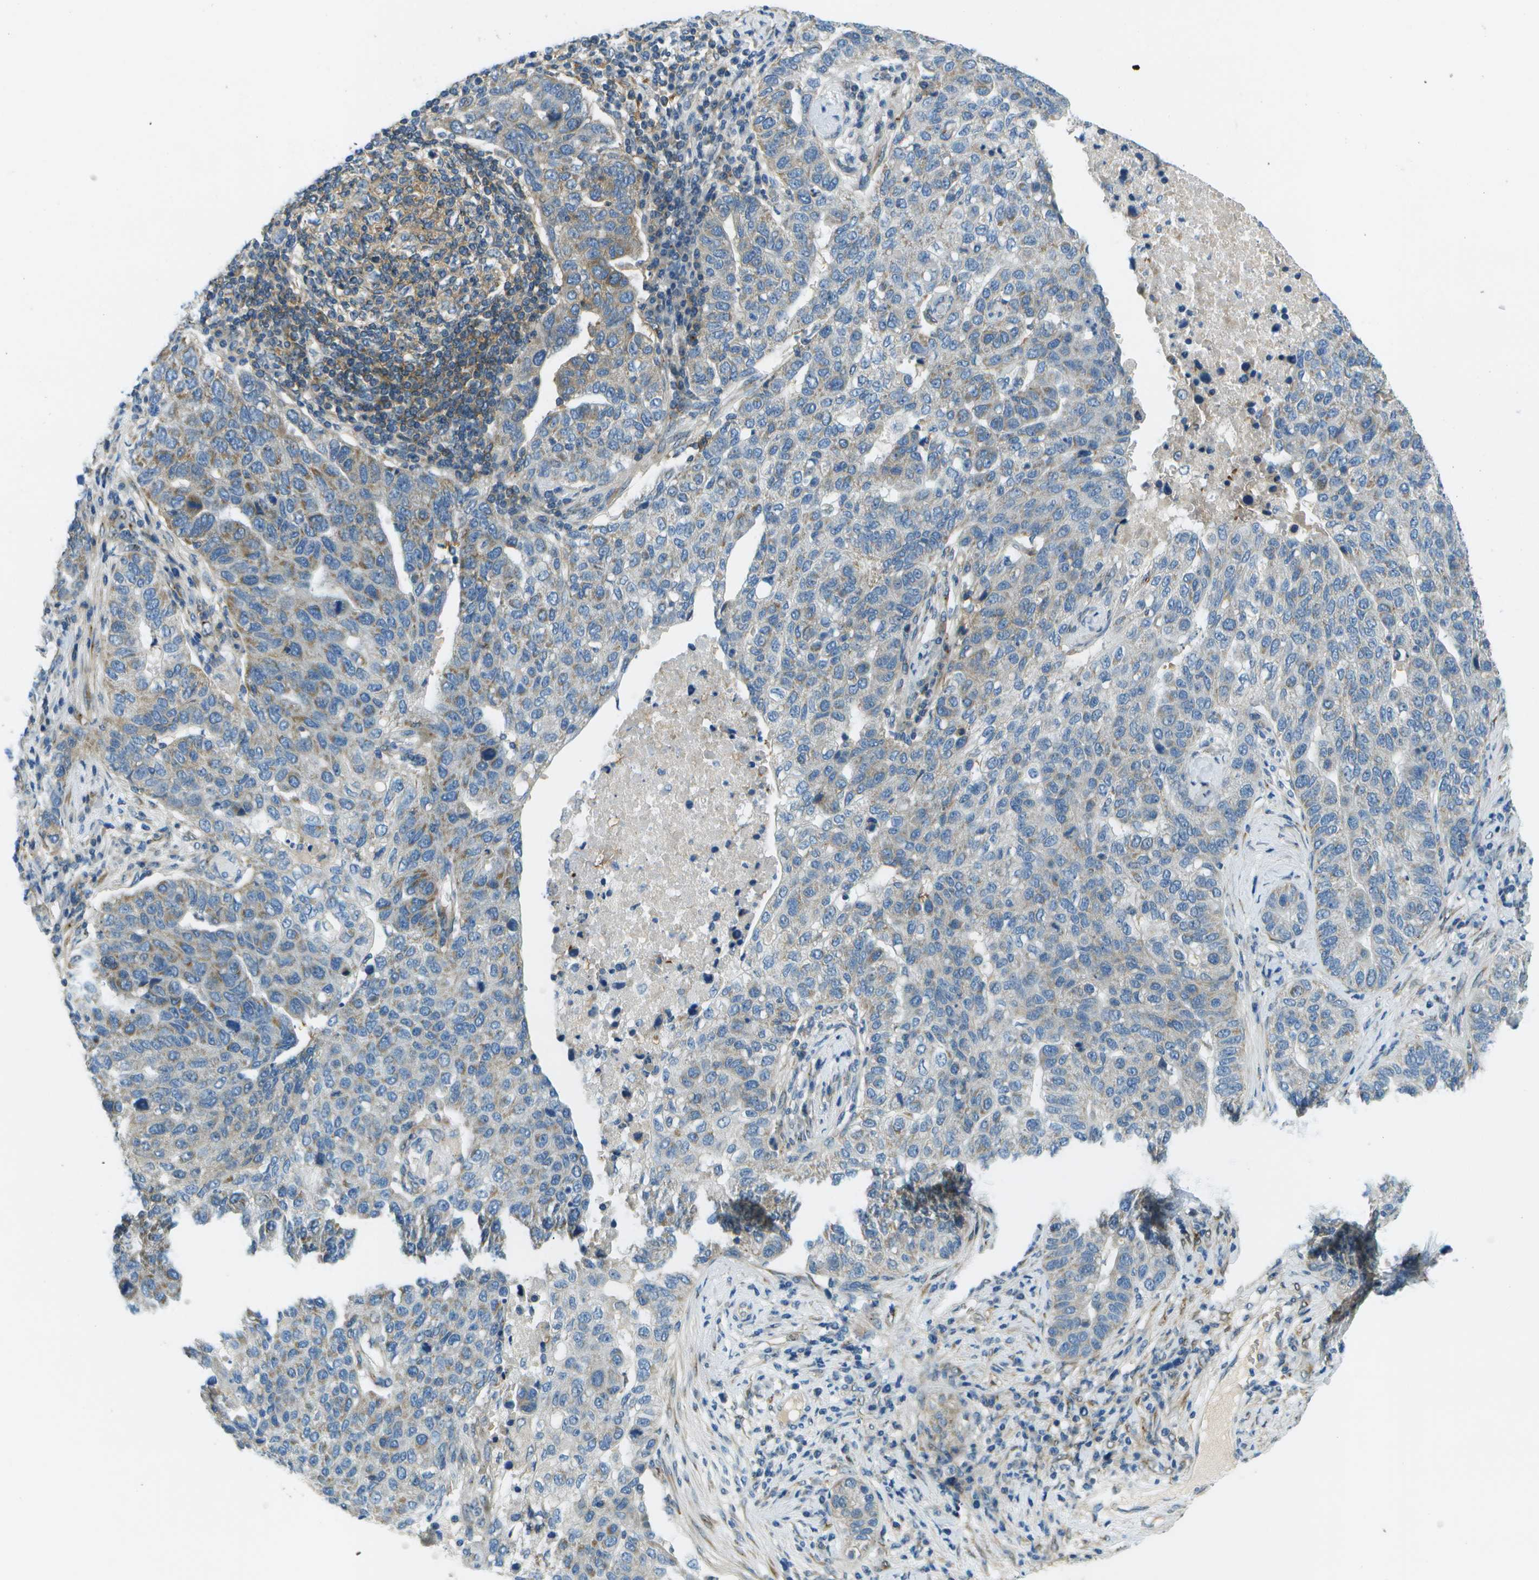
{"staining": {"intensity": "weak", "quantity": "25%-75%", "location": "cytoplasmic/membranous"}, "tissue": "pancreatic cancer", "cell_type": "Tumor cells", "image_type": "cancer", "snomed": [{"axis": "morphology", "description": "Adenocarcinoma, NOS"}, {"axis": "topography", "description": "Pancreas"}], "caption": "Tumor cells reveal low levels of weak cytoplasmic/membranous staining in about 25%-75% of cells in pancreatic cancer (adenocarcinoma).", "gene": "CTIF", "patient": {"sex": "female", "age": 61}}